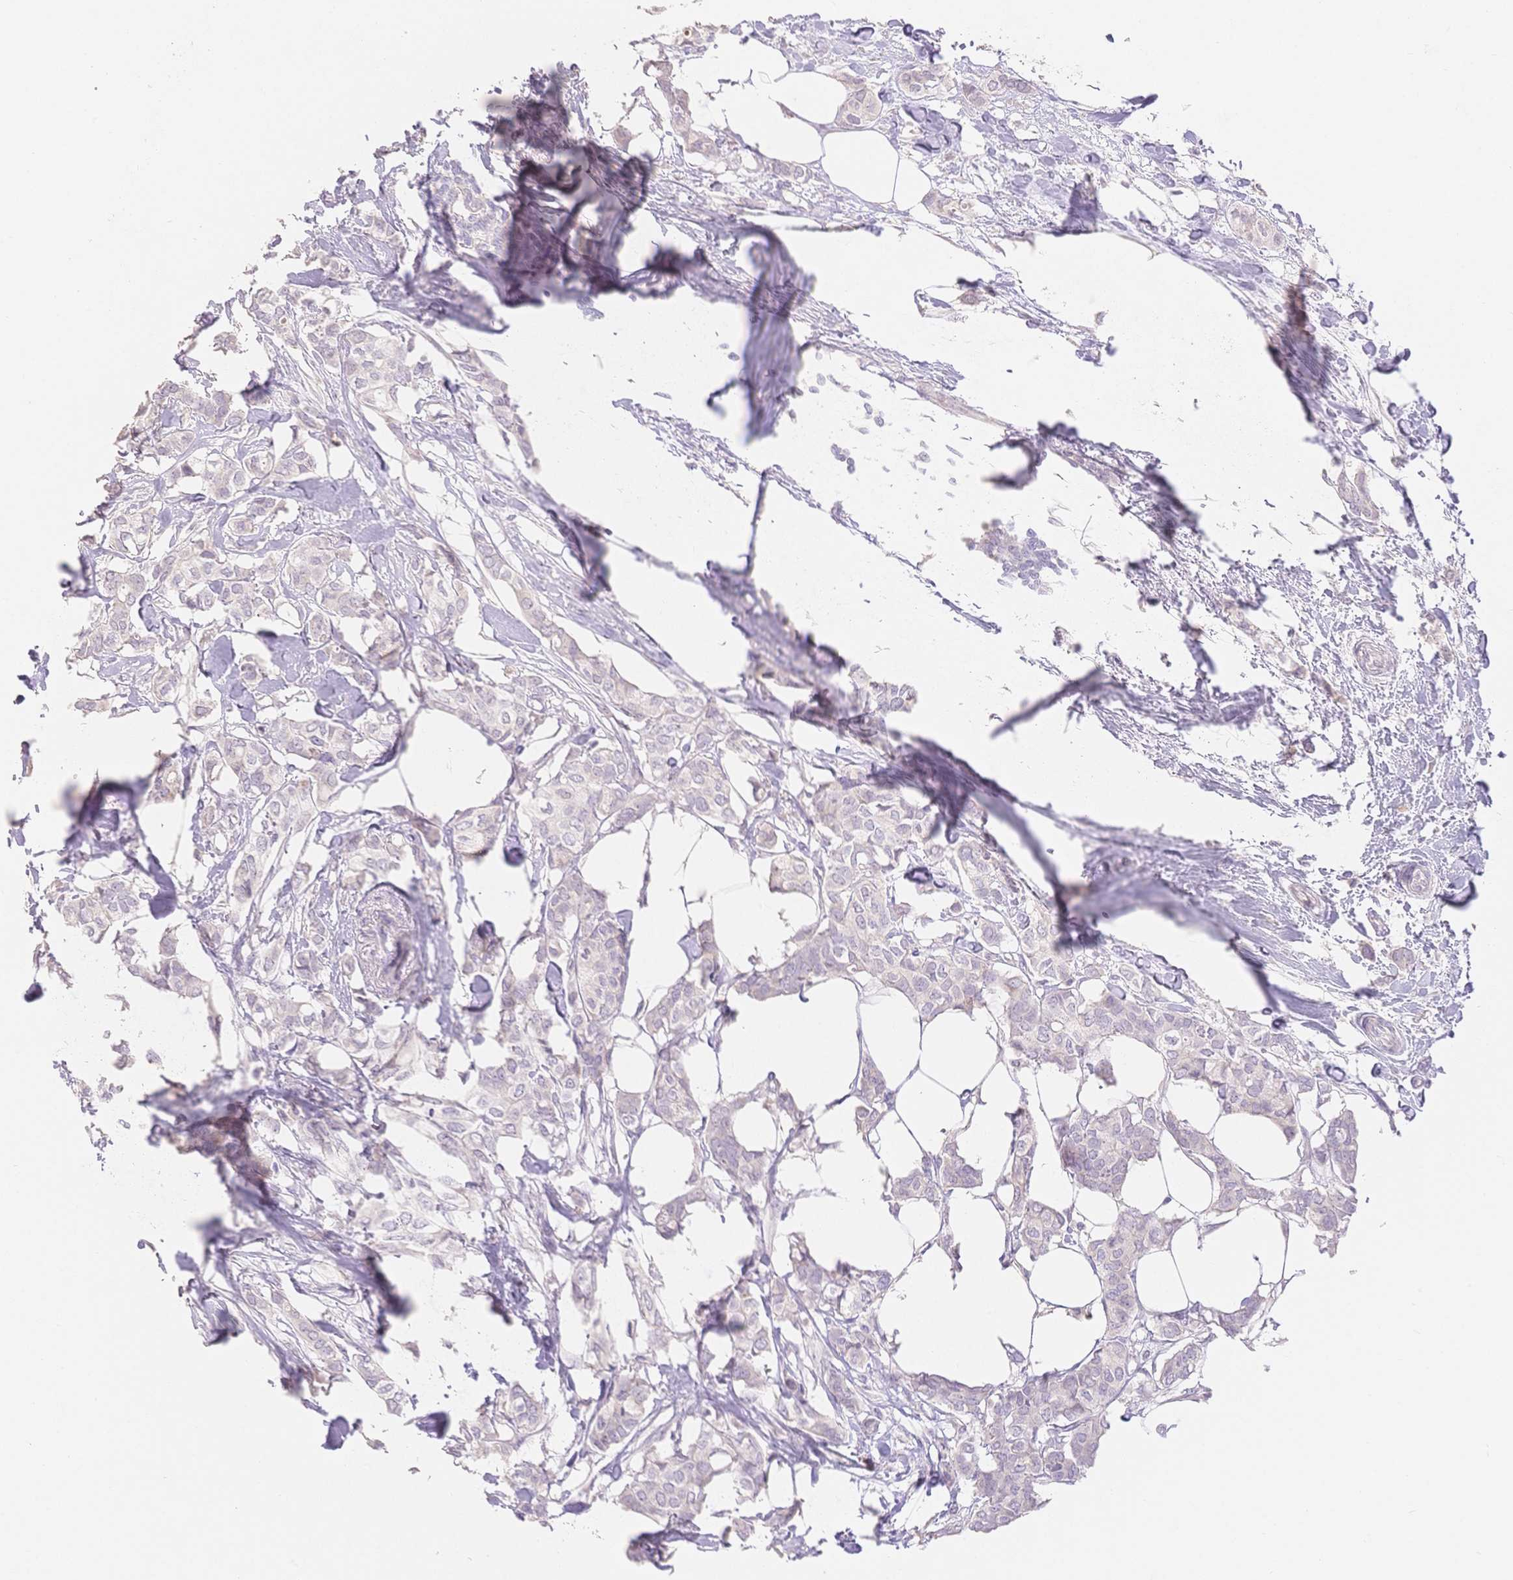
{"staining": {"intensity": "negative", "quantity": "none", "location": "none"}, "tissue": "breast cancer", "cell_type": "Tumor cells", "image_type": "cancer", "snomed": [{"axis": "morphology", "description": "Duct carcinoma"}, {"axis": "topography", "description": "Breast"}], "caption": "Immunohistochemistry (IHC) of breast cancer shows no staining in tumor cells.", "gene": "SUV39H2", "patient": {"sex": "female", "age": 62}}